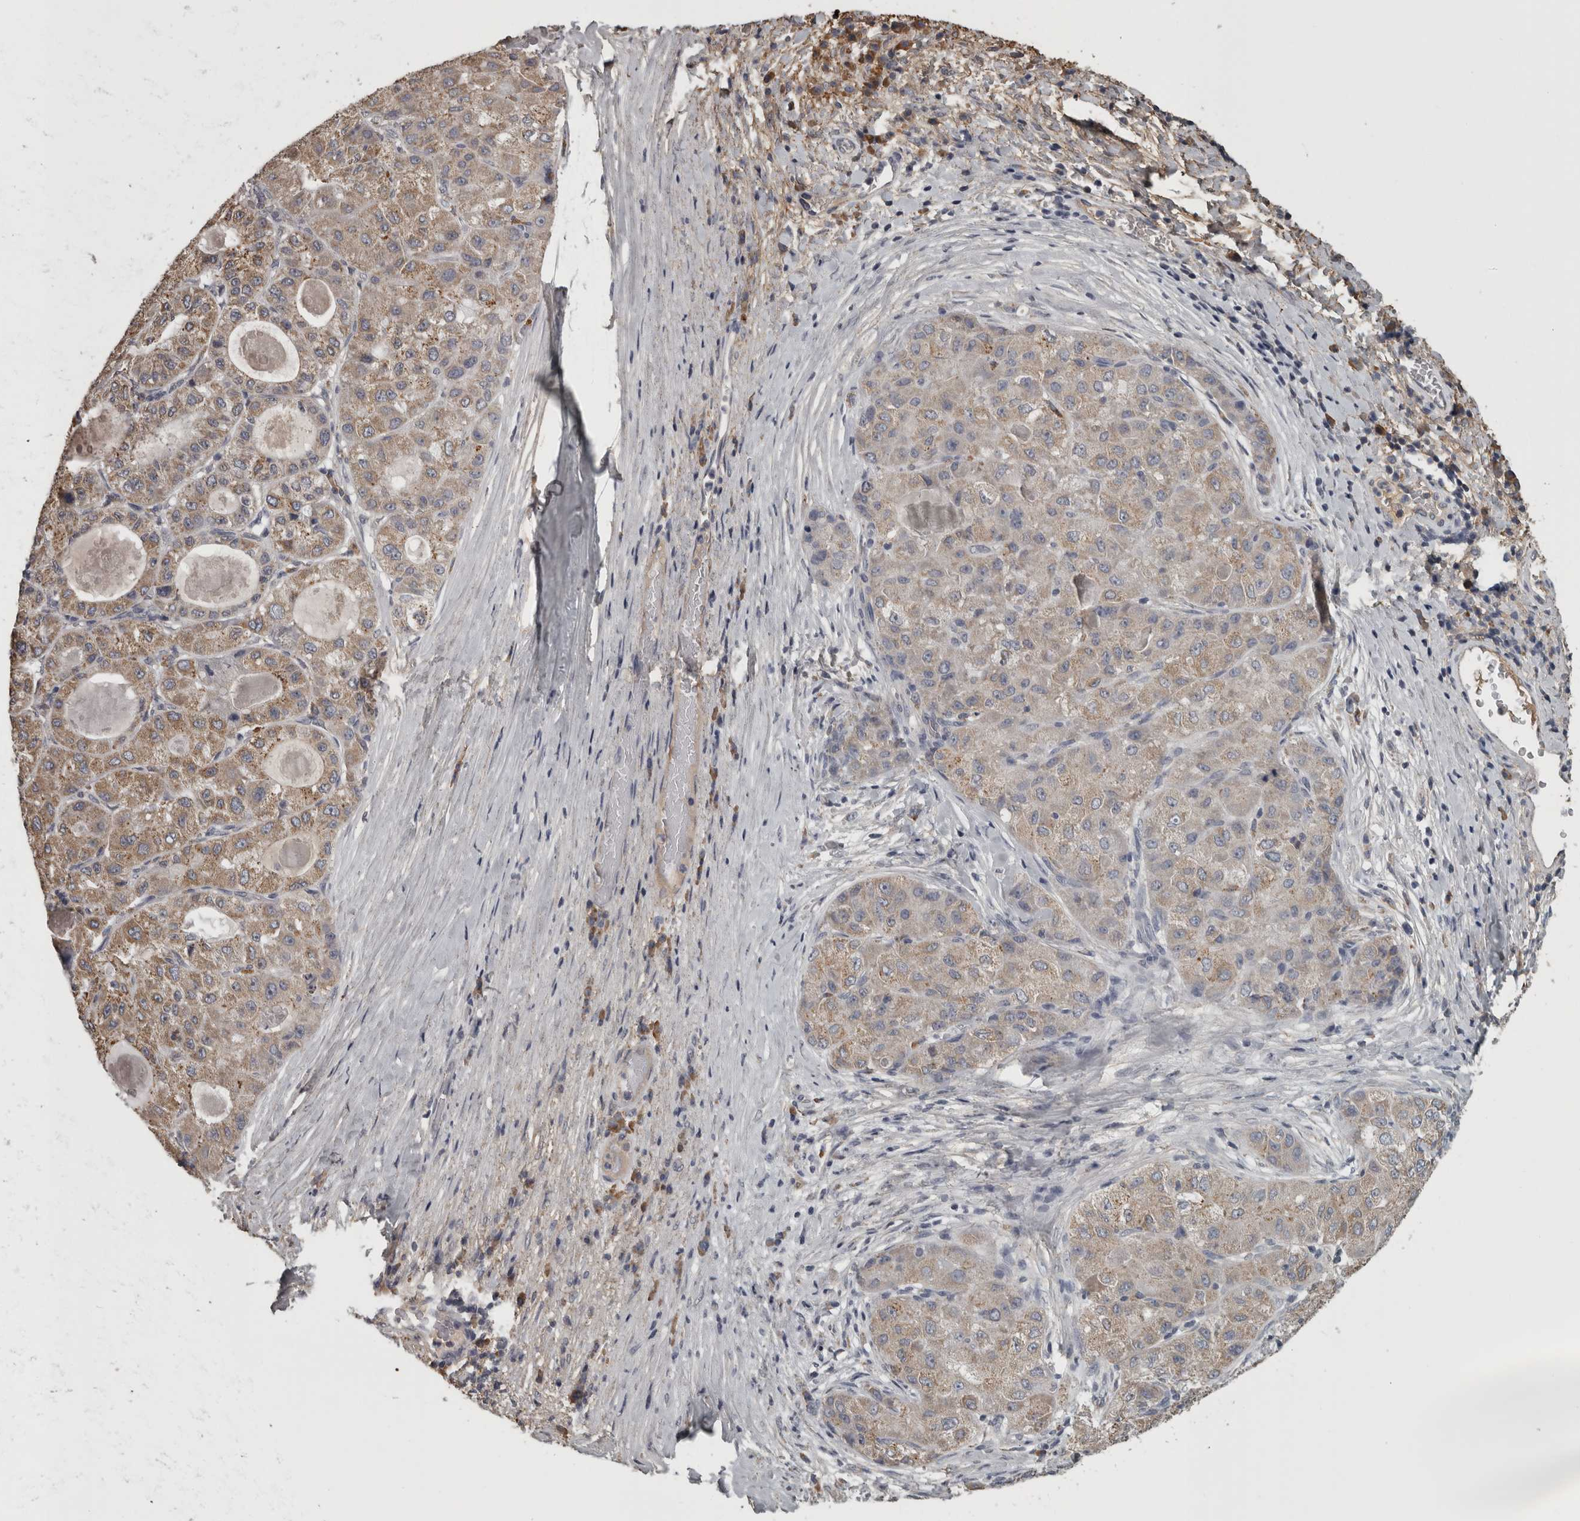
{"staining": {"intensity": "moderate", "quantity": "25%-75%", "location": "cytoplasmic/membranous"}, "tissue": "liver cancer", "cell_type": "Tumor cells", "image_type": "cancer", "snomed": [{"axis": "morphology", "description": "Carcinoma, Hepatocellular, NOS"}, {"axis": "topography", "description": "Liver"}], "caption": "Moderate cytoplasmic/membranous protein positivity is seen in about 25%-75% of tumor cells in liver cancer. (DAB IHC with brightfield microscopy, high magnification).", "gene": "FRK", "patient": {"sex": "male", "age": 80}}